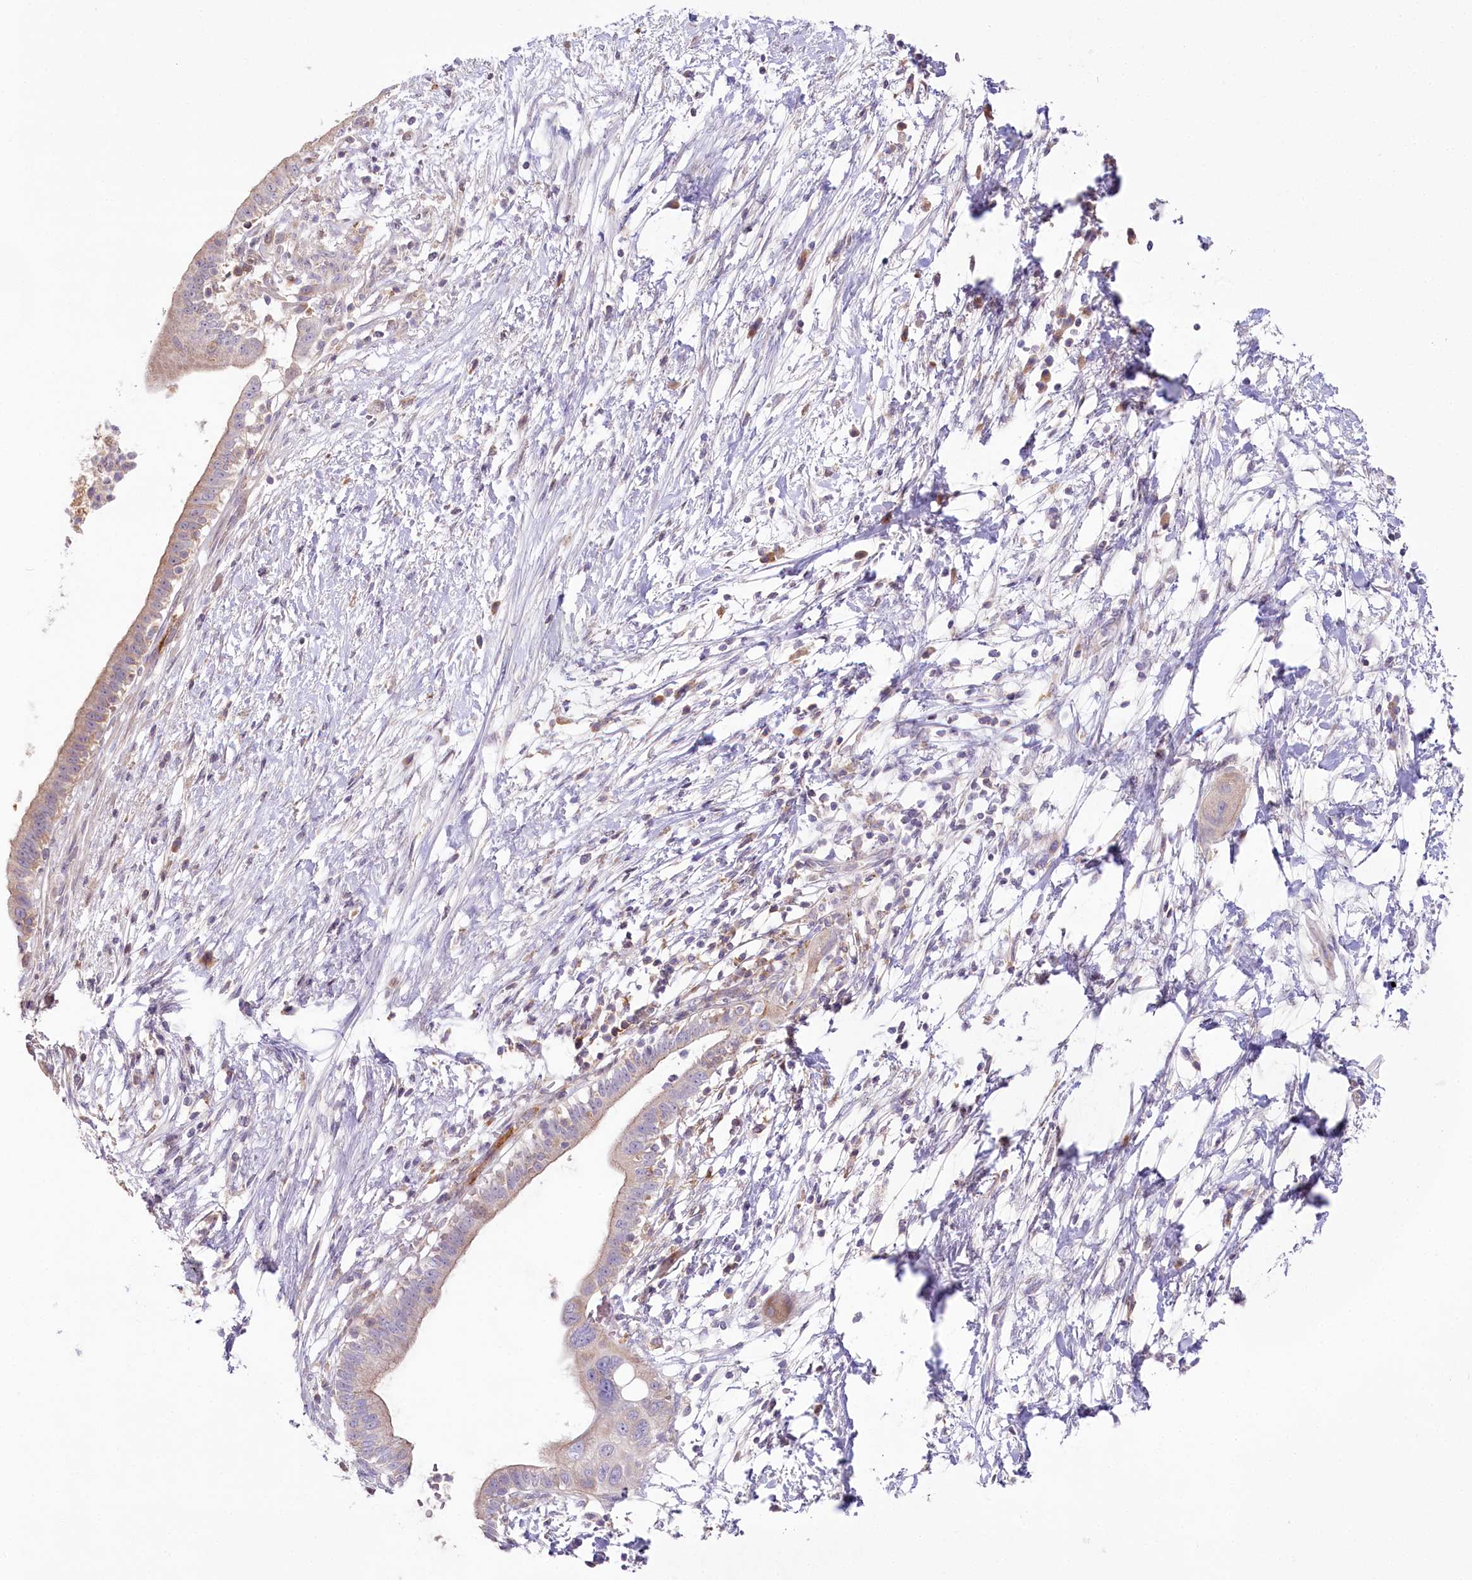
{"staining": {"intensity": "negative", "quantity": "none", "location": "none"}, "tissue": "pancreatic cancer", "cell_type": "Tumor cells", "image_type": "cancer", "snomed": [{"axis": "morphology", "description": "Adenocarcinoma, NOS"}, {"axis": "topography", "description": "Pancreas"}], "caption": "DAB (3,3'-diaminobenzidine) immunohistochemical staining of pancreatic cancer shows no significant positivity in tumor cells.", "gene": "SLC6A11", "patient": {"sex": "male", "age": 68}}